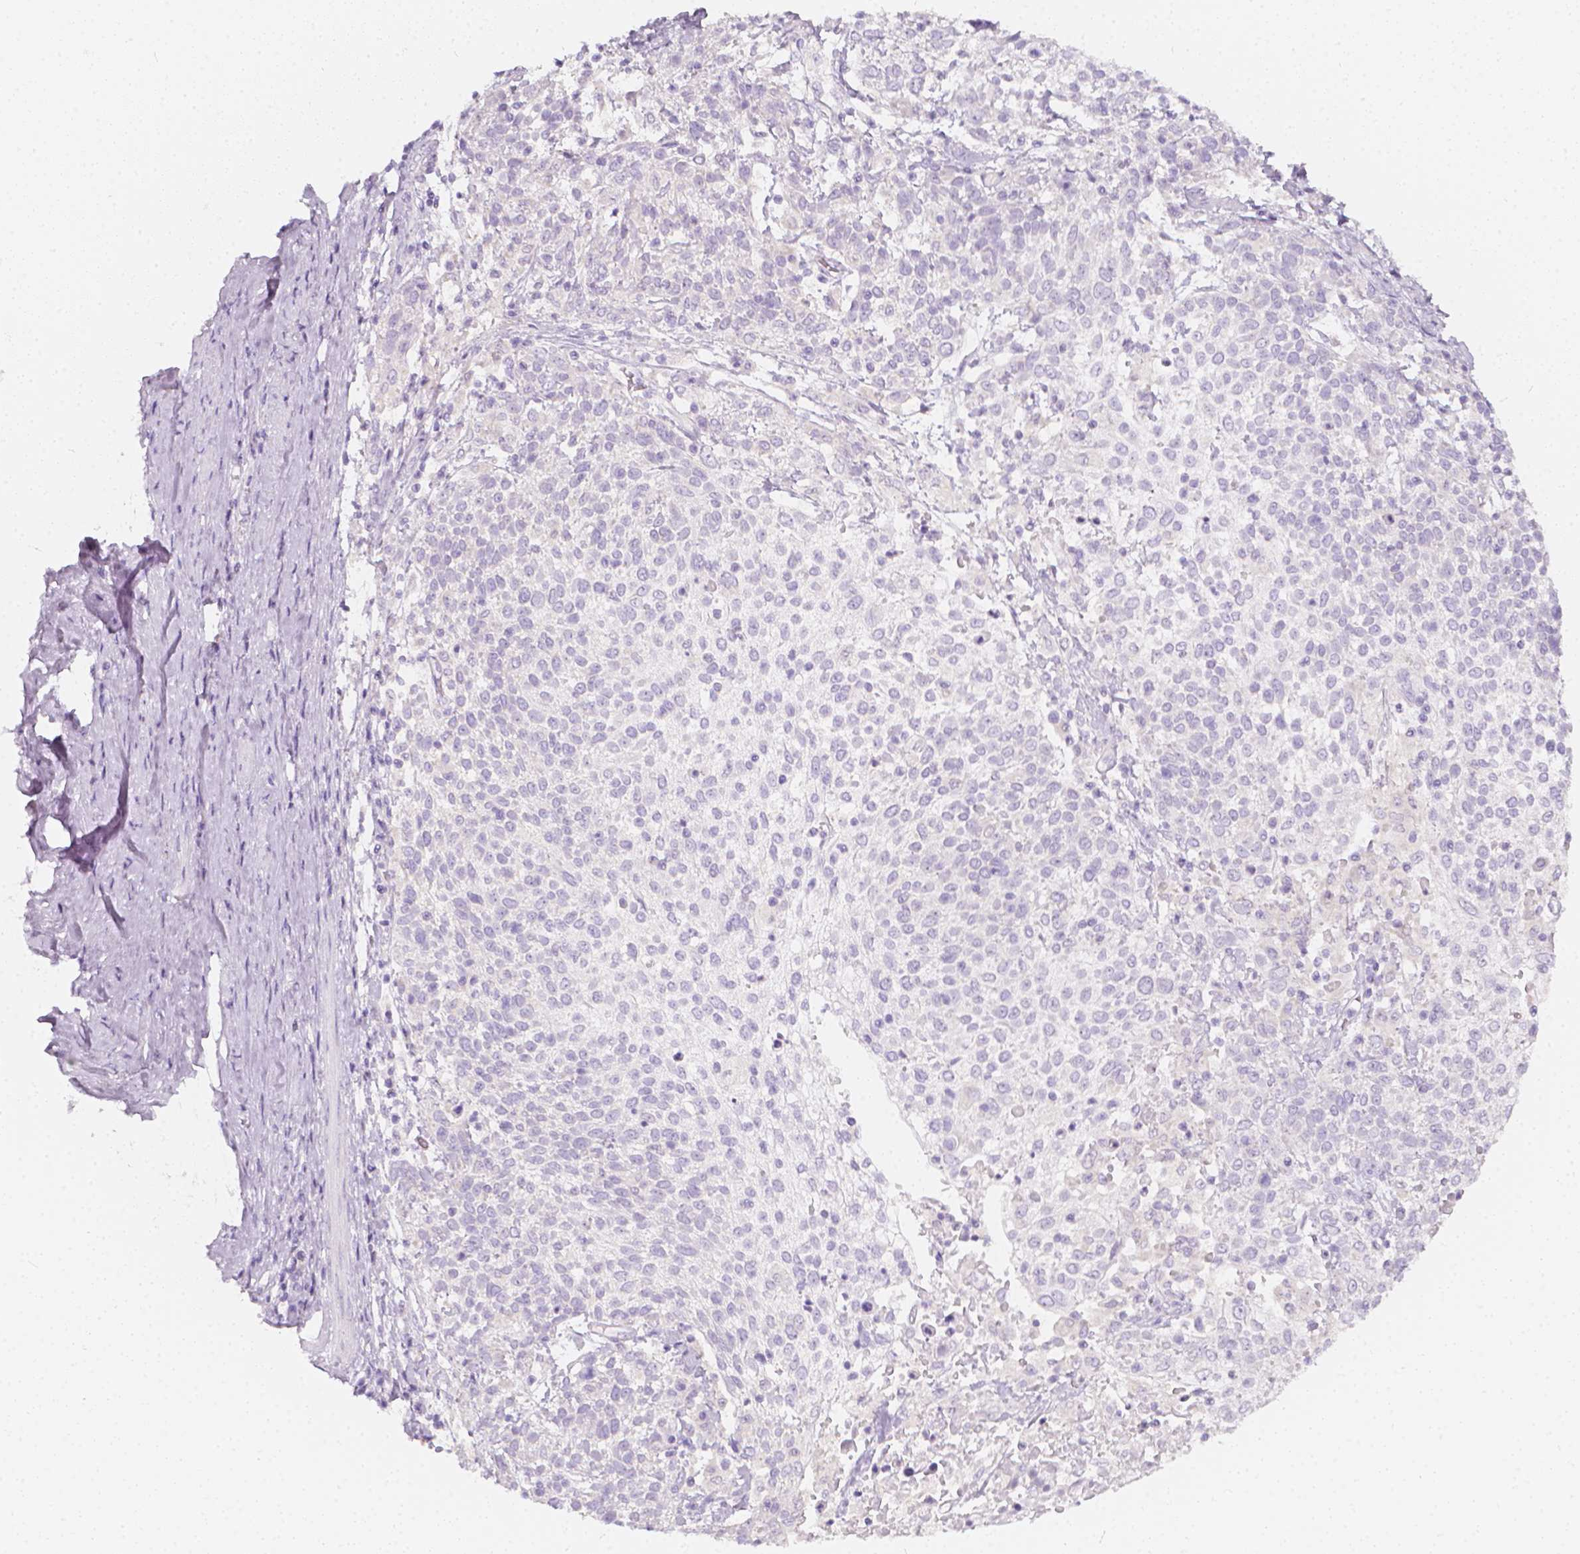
{"staining": {"intensity": "negative", "quantity": "none", "location": "none"}, "tissue": "cervical cancer", "cell_type": "Tumor cells", "image_type": "cancer", "snomed": [{"axis": "morphology", "description": "Squamous cell carcinoma, NOS"}, {"axis": "topography", "description": "Cervix"}], "caption": "DAB (3,3'-diaminobenzidine) immunohistochemical staining of human cervical squamous cell carcinoma displays no significant staining in tumor cells. Nuclei are stained in blue.", "gene": "RBFOX1", "patient": {"sex": "female", "age": 61}}